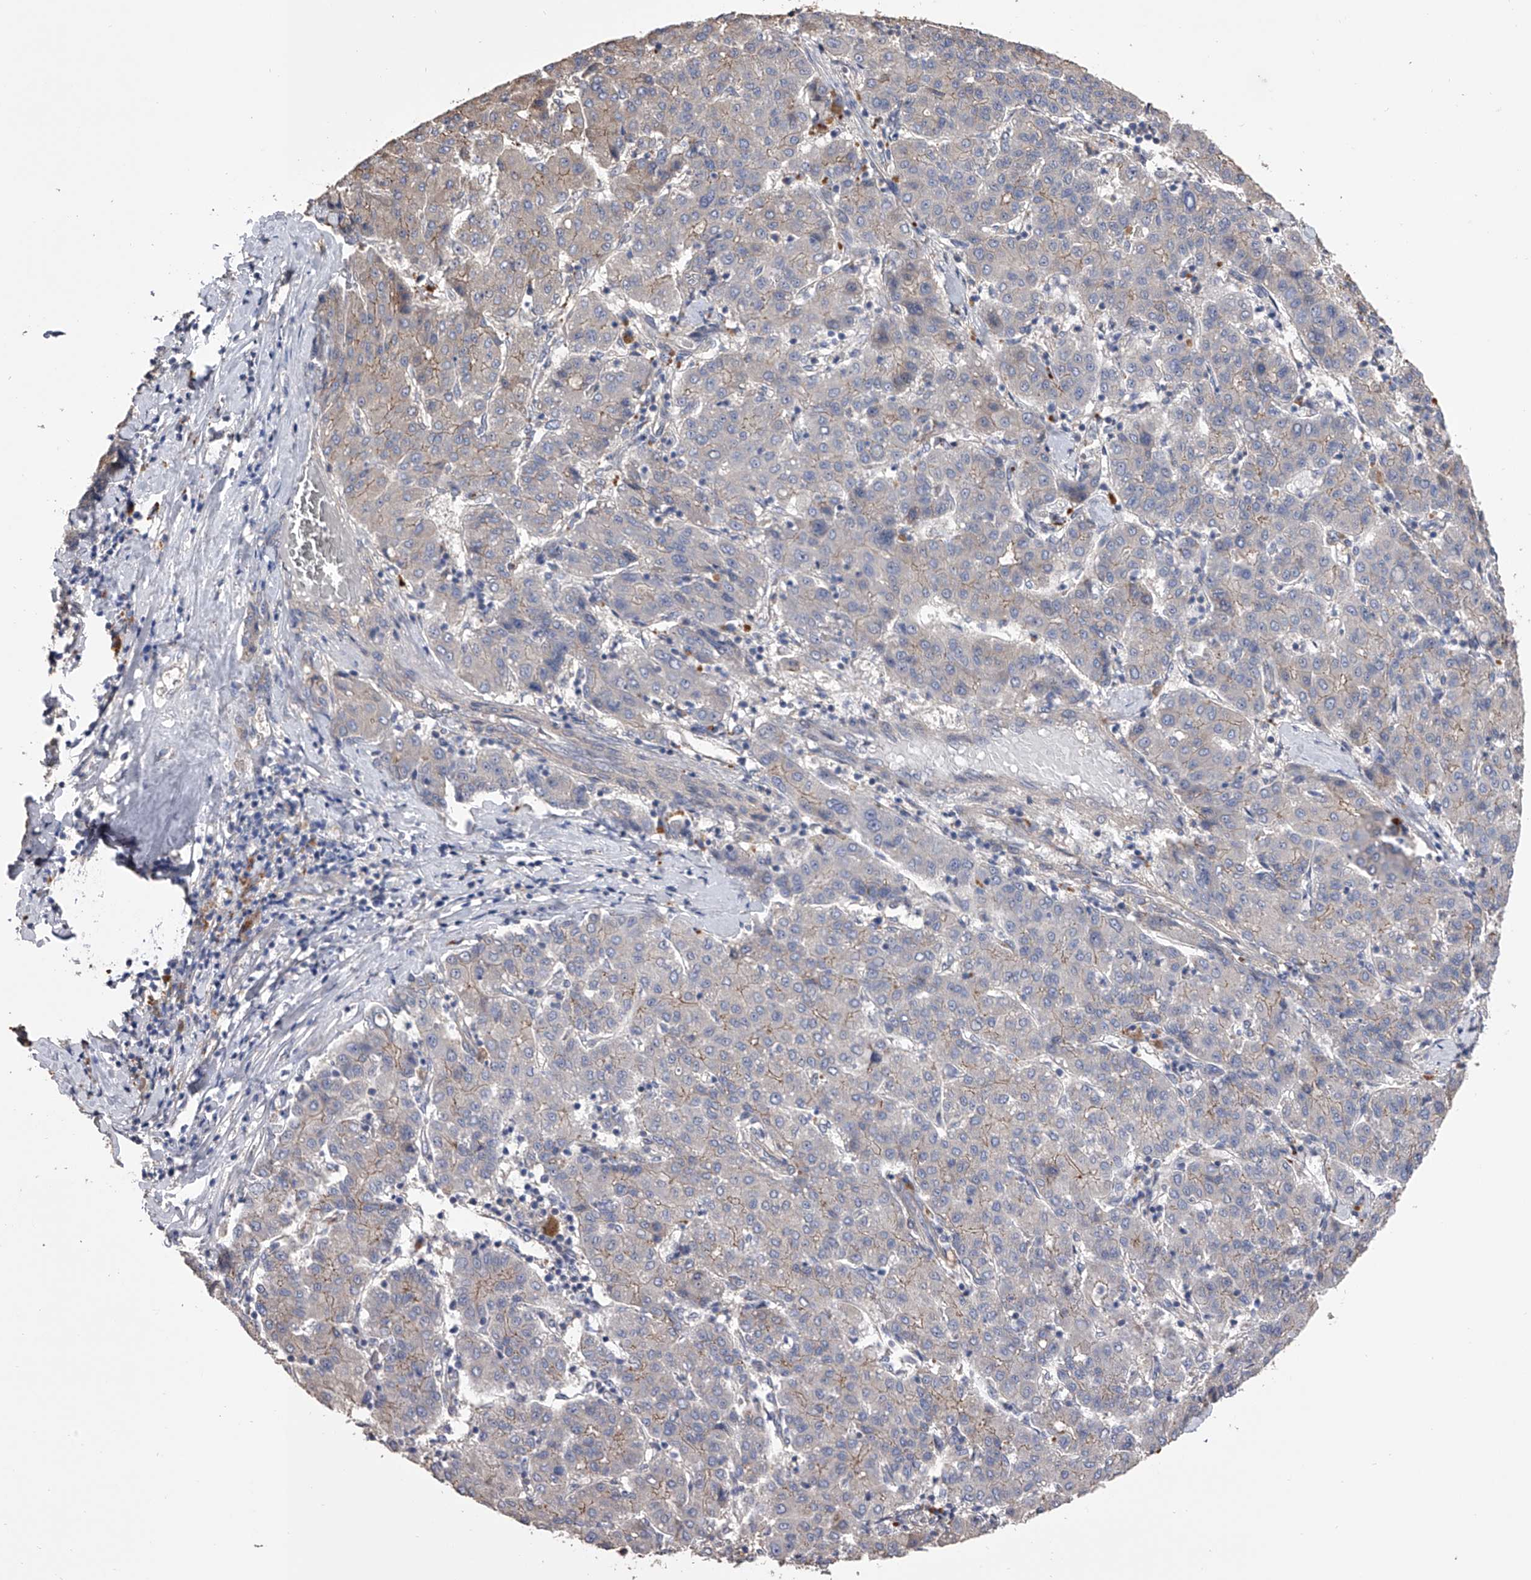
{"staining": {"intensity": "weak", "quantity": "<25%", "location": "cytoplasmic/membranous"}, "tissue": "liver cancer", "cell_type": "Tumor cells", "image_type": "cancer", "snomed": [{"axis": "morphology", "description": "Carcinoma, Hepatocellular, NOS"}, {"axis": "topography", "description": "Liver"}], "caption": "The immunohistochemistry (IHC) micrograph has no significant positivity in tumor cells of liver cancer tissue.", "gene": "ZNF343", "patient": {"sex": "male", "age": 65}}